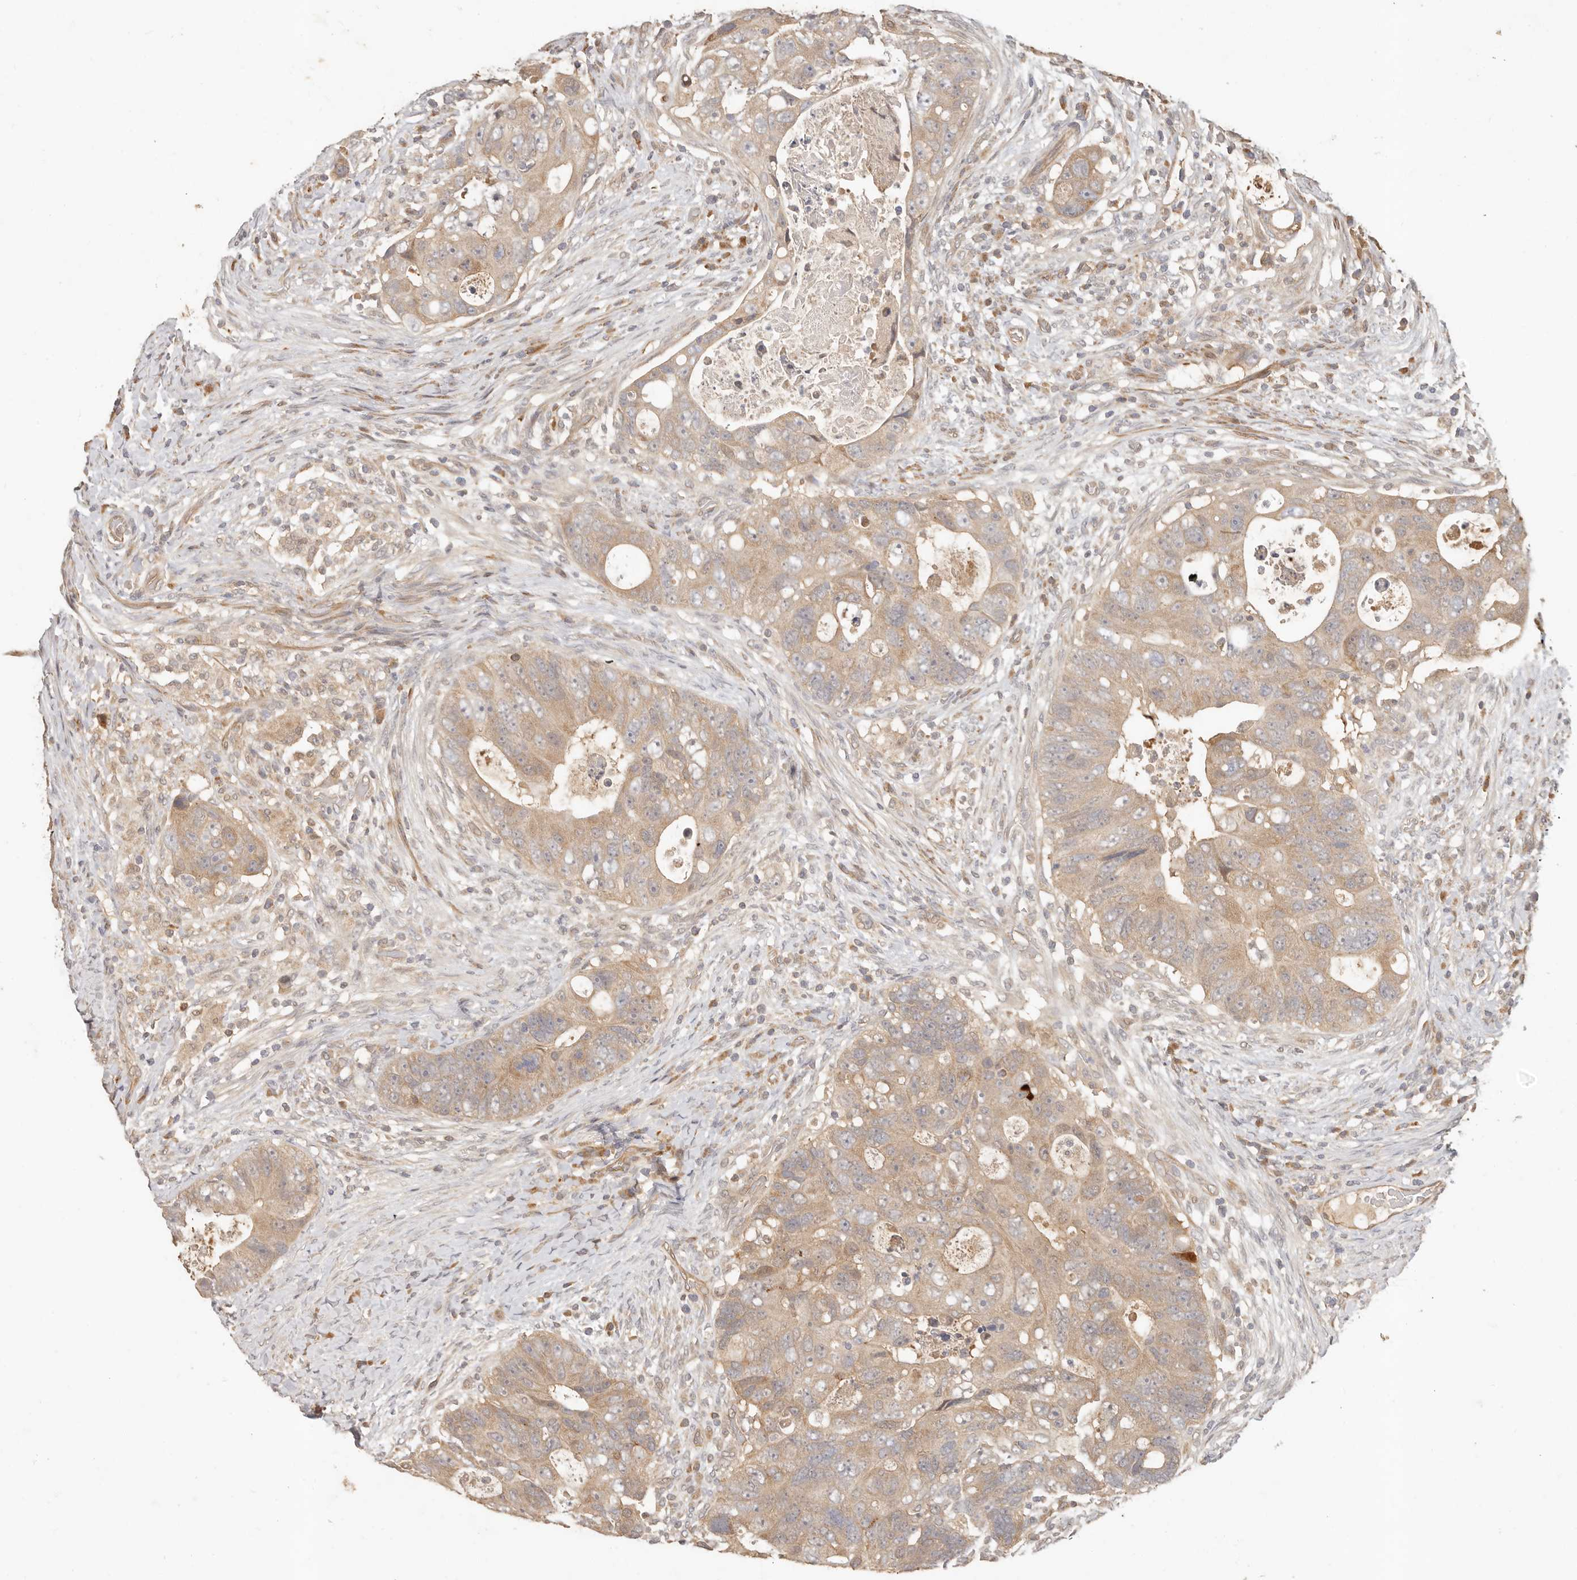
{"staining": {"intensity": "moderate", "quantity": ">75%", "location": "cytoplasmic/membranous"}, "tissue": "colorectal cancer", "cell_type": "Tumor cells", "image_type": "cancer", "snomed": [{"axis": "morphology", "description": "Adenocarcinoma, NOS"}, {"axis": "topography", "description": "Rectum"}], "caption": "Immunohistochemical staining of human colorectal adenocarcinoma displays medium levels of moderate cytoplasmic/membranous staining in approximately >75% of tumor cells. The protein of interest is shown in brown color, while the nuclei are stained blue.", "gene": "MTFR2", "patient": {"sex": "male", "age": 59}}